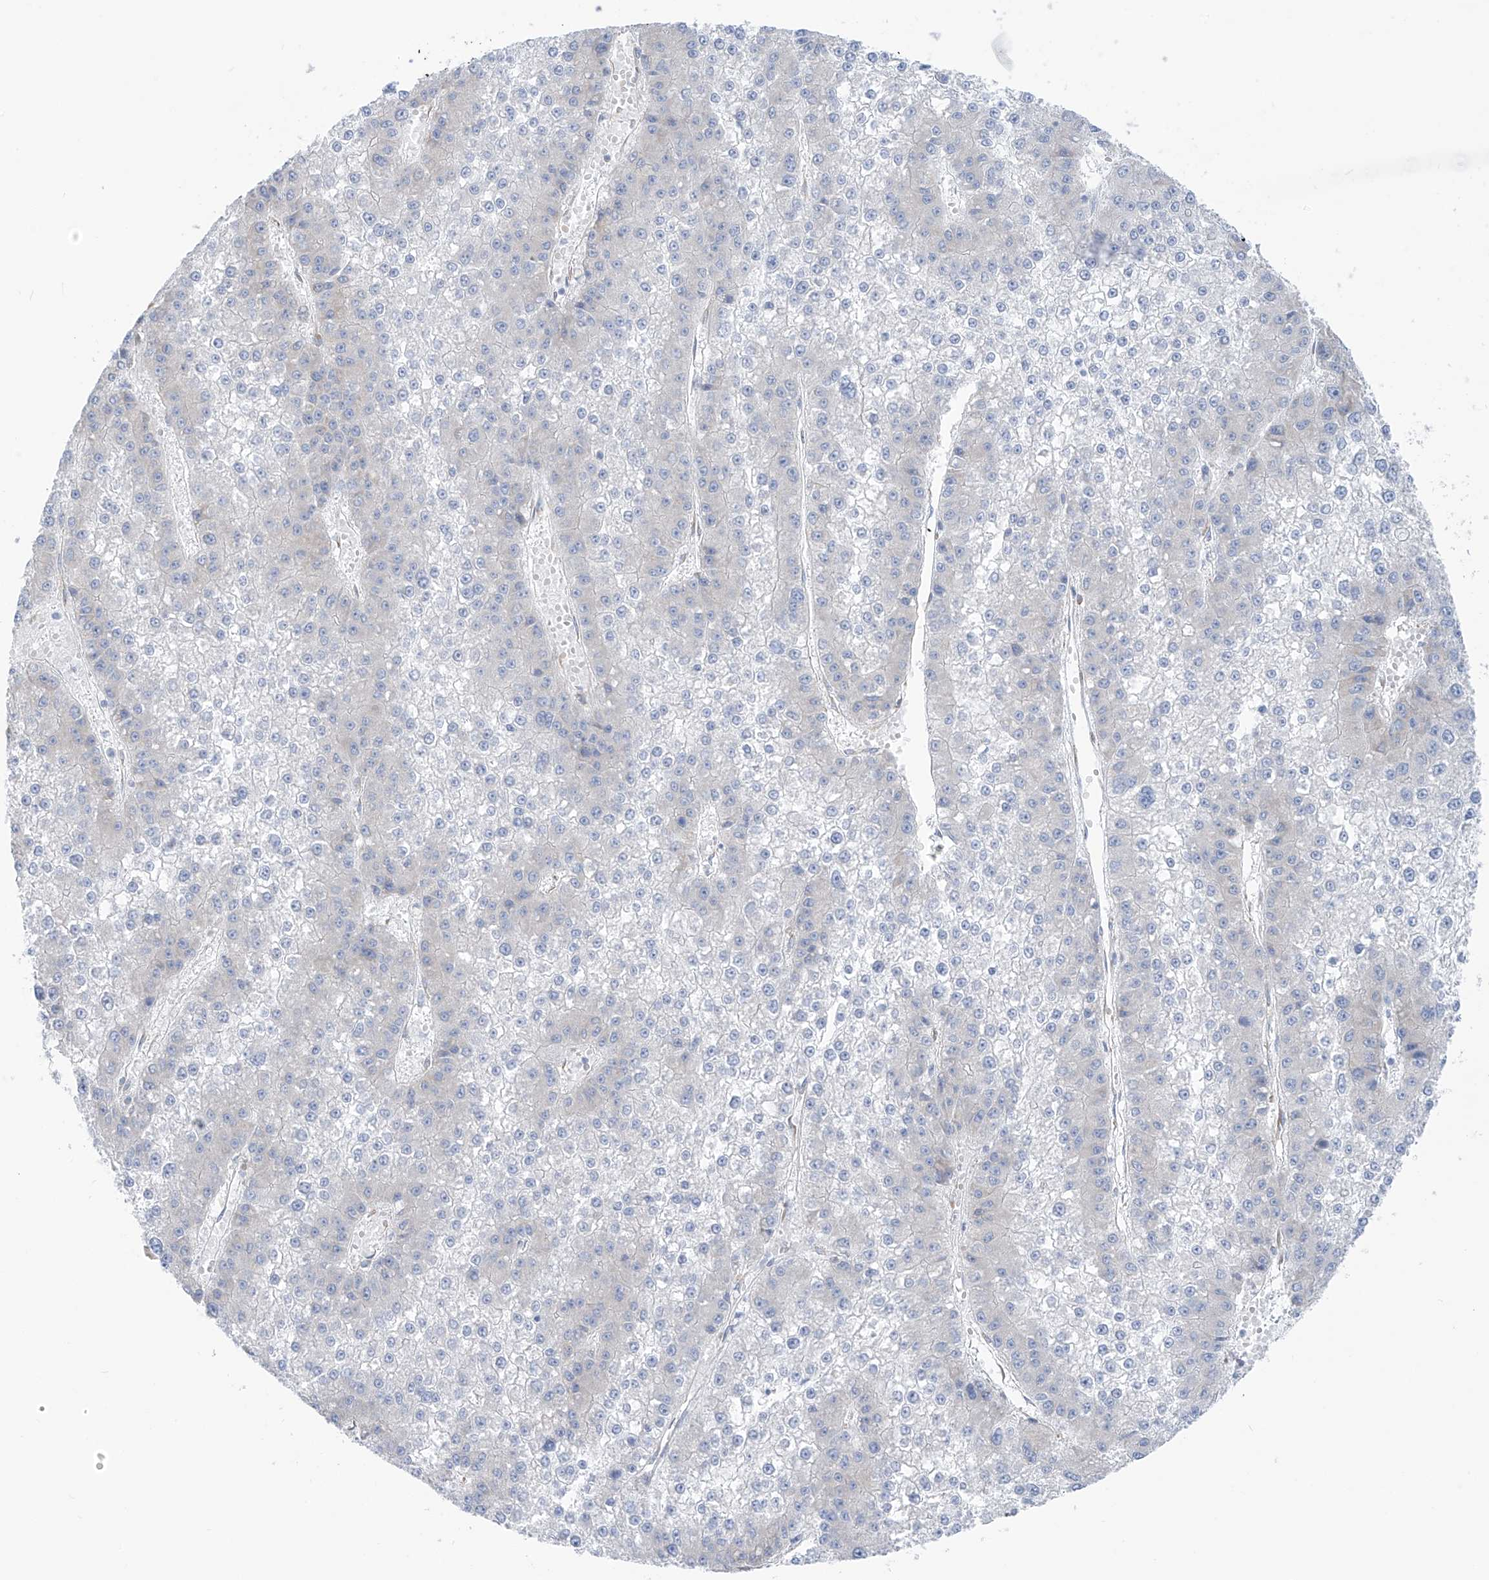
{"staining": {"intensity": "negative", "quantity": "none", "location": "none"}, "tissue": "liver cancer", "cell_type": "Tumor cells", "image_type": "cancer", "snomed": [{"axis": "morphology", "description": "Carcinoma, Hepatocellular, NOS"}, {"axis": "topography", "description": "Liver"}], "caption": "Tumor cells are negative for protein expression in human liver cancer (hepatocellular carcinoma).", "gene": "RCN2", "patient": {"sex": "female", "age": 73}}